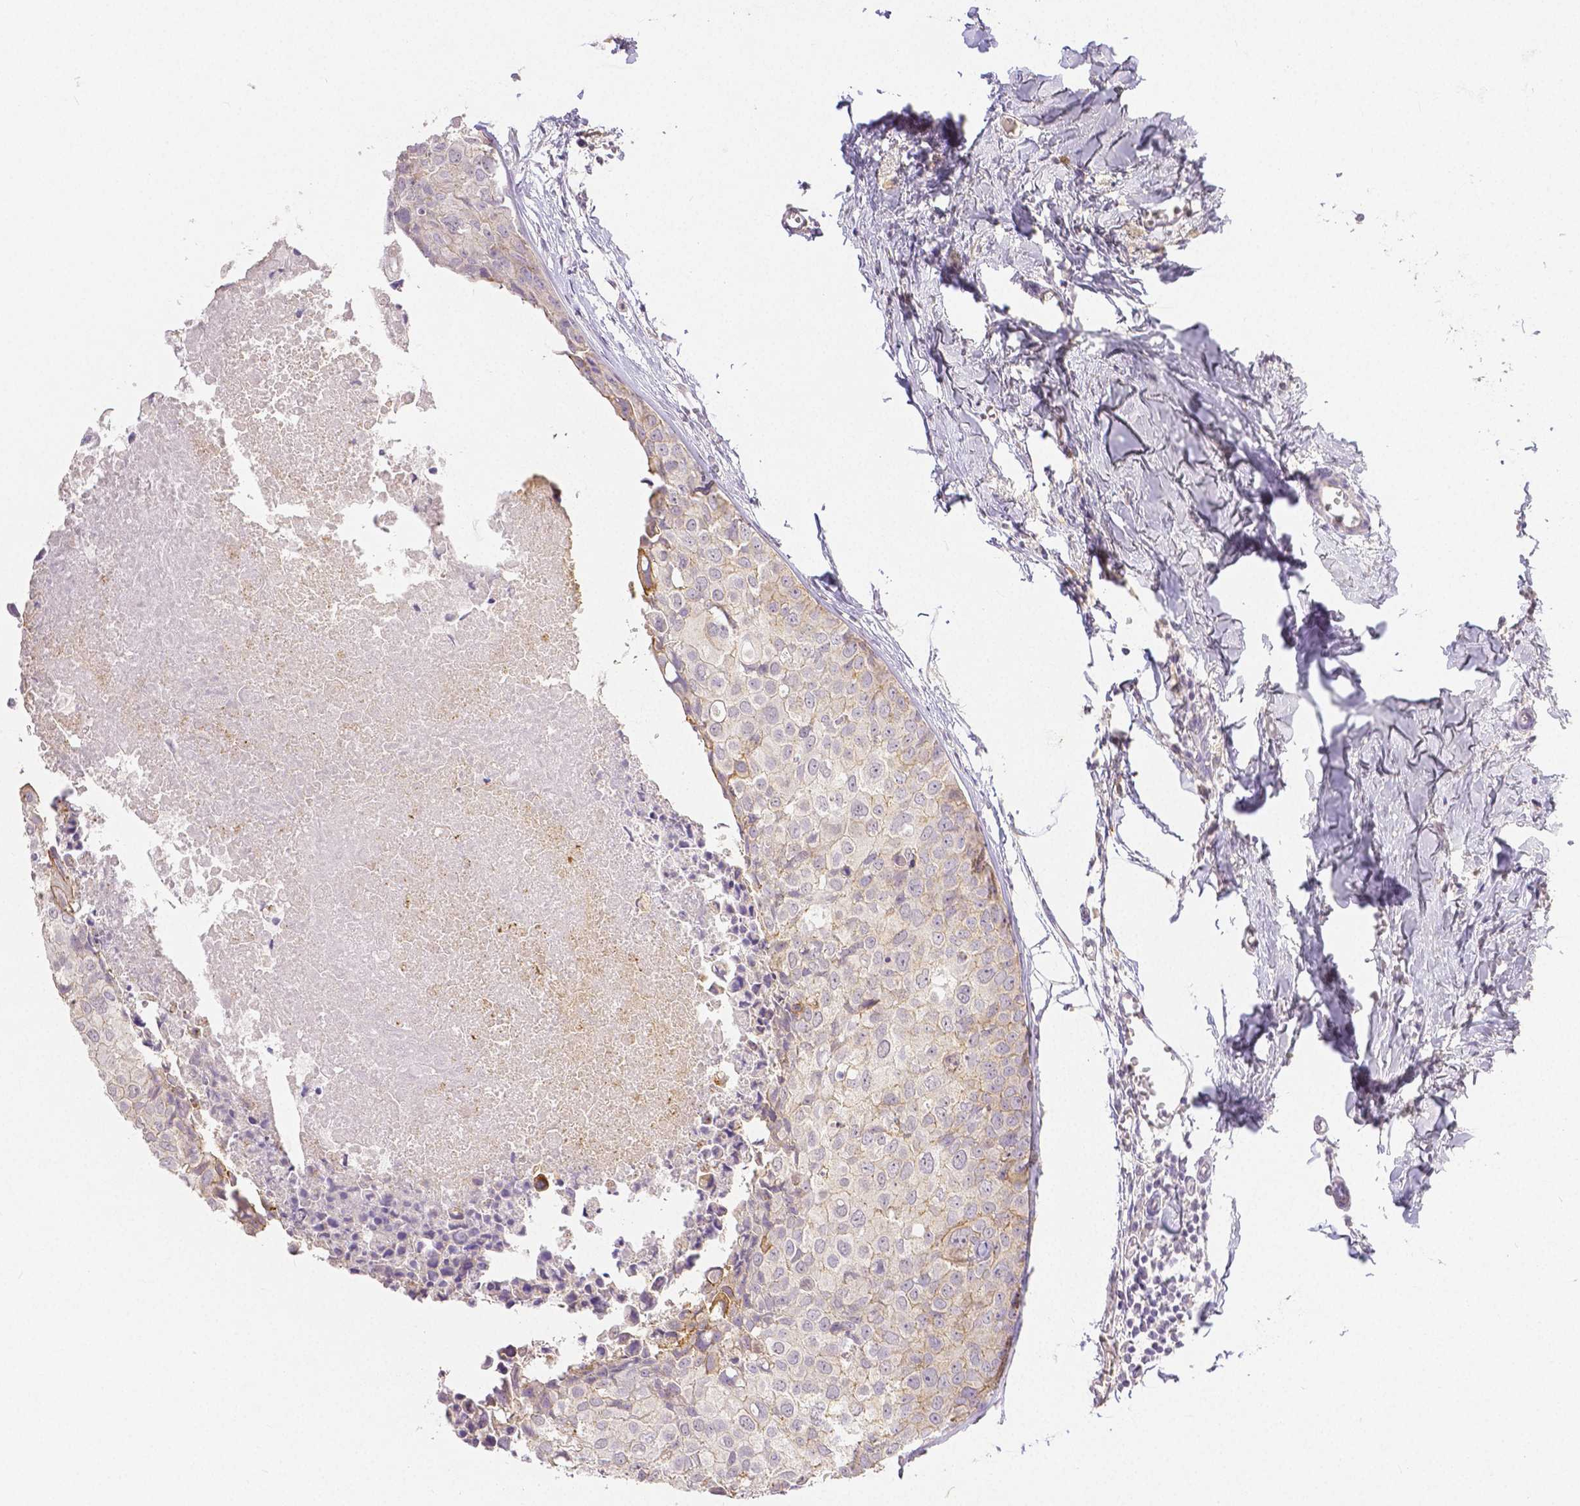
{"staining": {"intensity": "weak", "quantity": "25%-75%", "location": "cytoplasmic/membranous"}, "tissue": "breast cancer", "cell_type": "Tumor cells", "image_type": "cancer", "snomed": [{"axis": "morphology", "description": "Duct carcinoma"}, {"axis": "topography", "description": "Breast"}], "caption": "Breast infiltrating ductal carcinoma stained with DAB (3,3'-diaminobenzidine) IHC reveals low levels of weak cytoplasmic/membranous positivity in about 25%-75% of tumor cells.", "gene": "OCLN", "patient": {"sex": "female", "age": 38}}